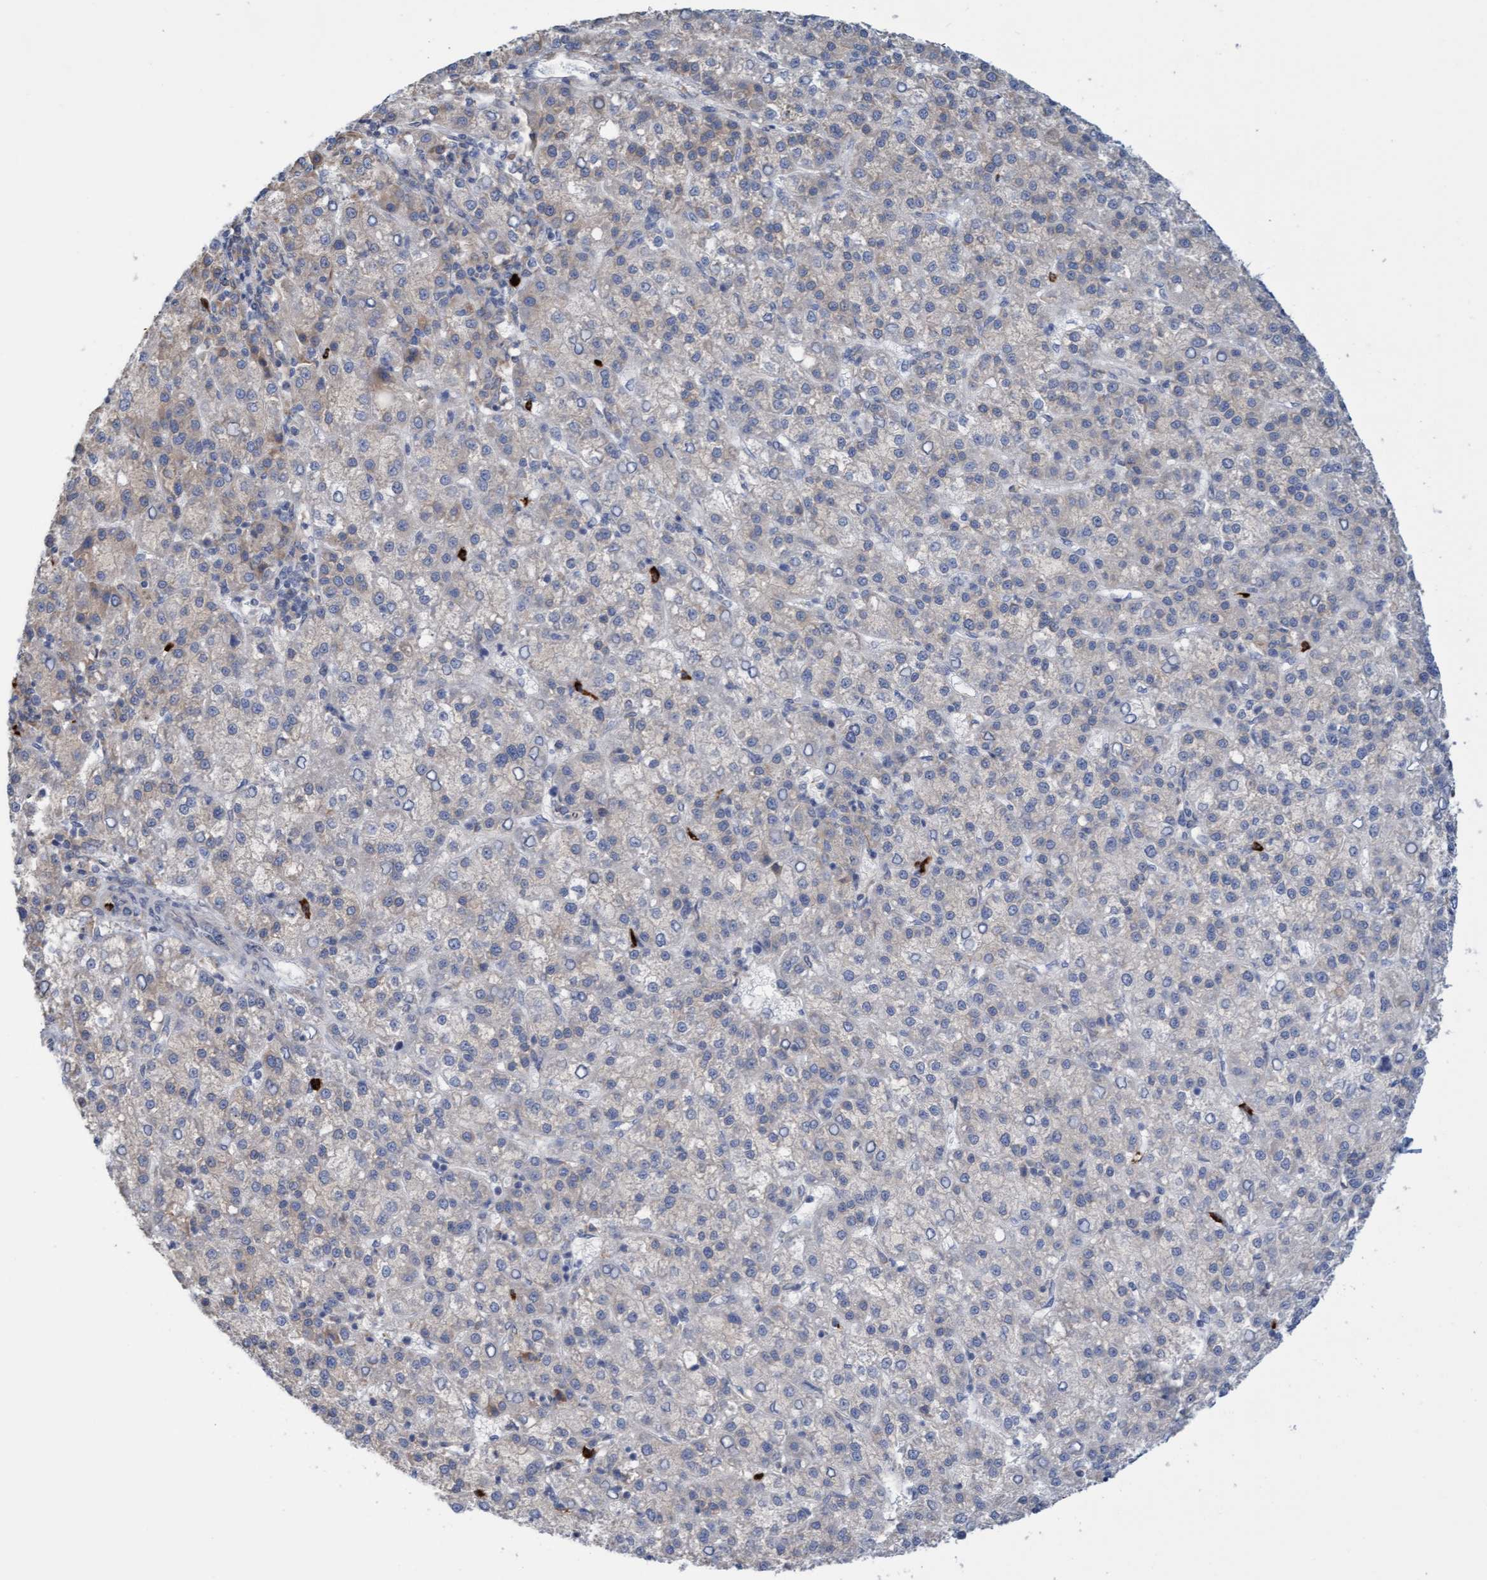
{"staining": {"intensity": "negative", "quantity": "none", "location": "none"}, "tissue": "liver cancer", "cell_type": "Tumor cells", "image_type": "cancer", "snomed": [{"axis": "morphology", "description": "Carcinoma, Hepatocellular, NOS"}, {"axis": "topography", "description": "Liver"}], "caption": "The histopathology image reveals no staining of tumor cells in hepatocellular carcinoma (liver). Brightfield microscopy of immunohistochemistry stained with DAB (brown) and hematoxylin (blue), captured at high magnification.", "gene": "MMP8", "patient": {"sex": "female", "age": 58}}